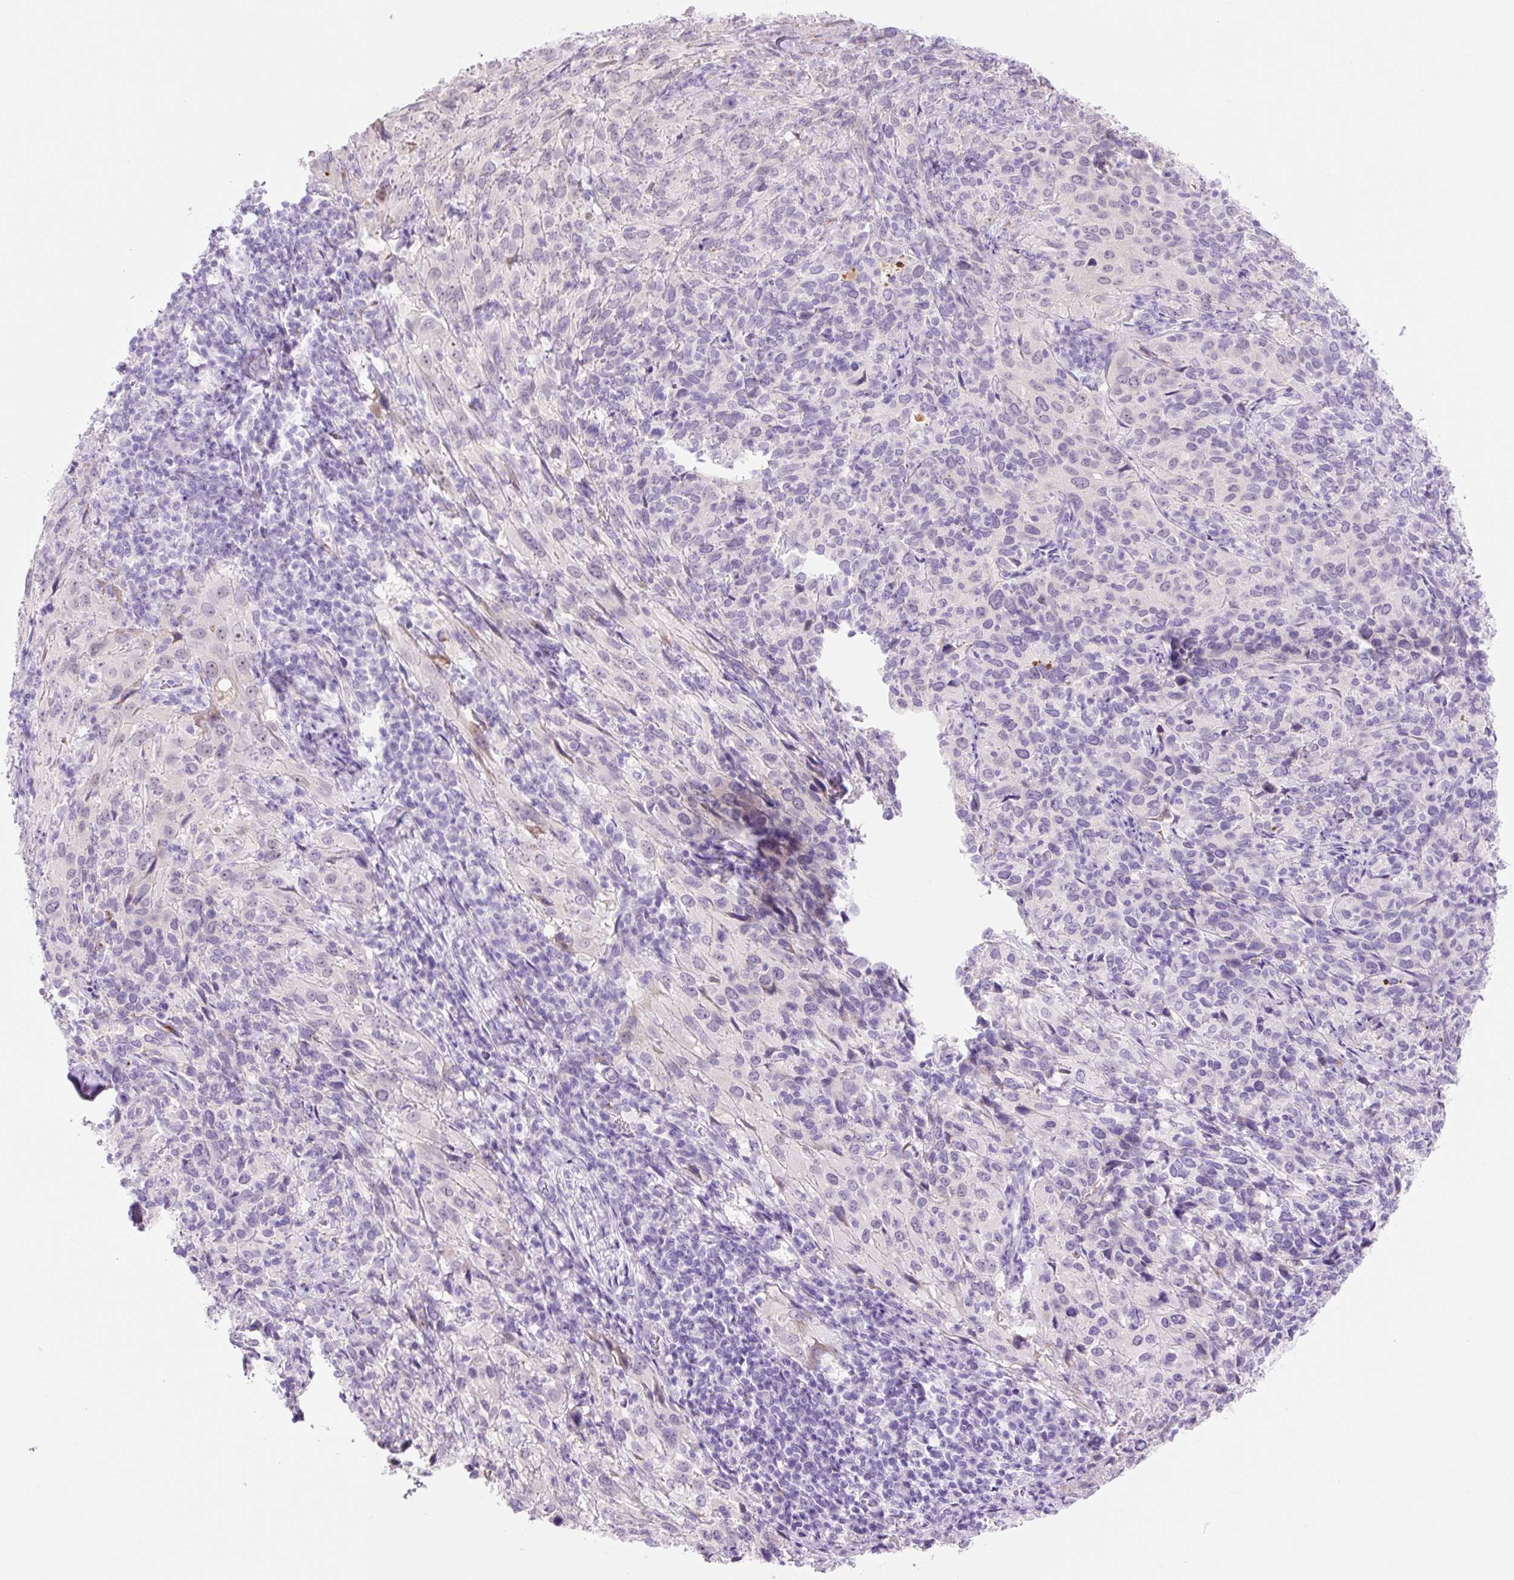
{"staining": {"intensity": "negative", "quantity": "none", "location": "none"}, "tissue": "cervical cancer", "cell_type": "Tumor cells", "image_type": "cancer", "snomed": [{"axis": "morphology", "description": "Squamous cell carcinoma, NOS"}, {"axis": "topography", "description": "Cervix"}], "caption": "Squamous cell carcinoma (cervical) stained for a protein using IHC shows no staining tumor cells.", "gene": "ZNF121", "patient": {"sex": "female", "age": 51}}